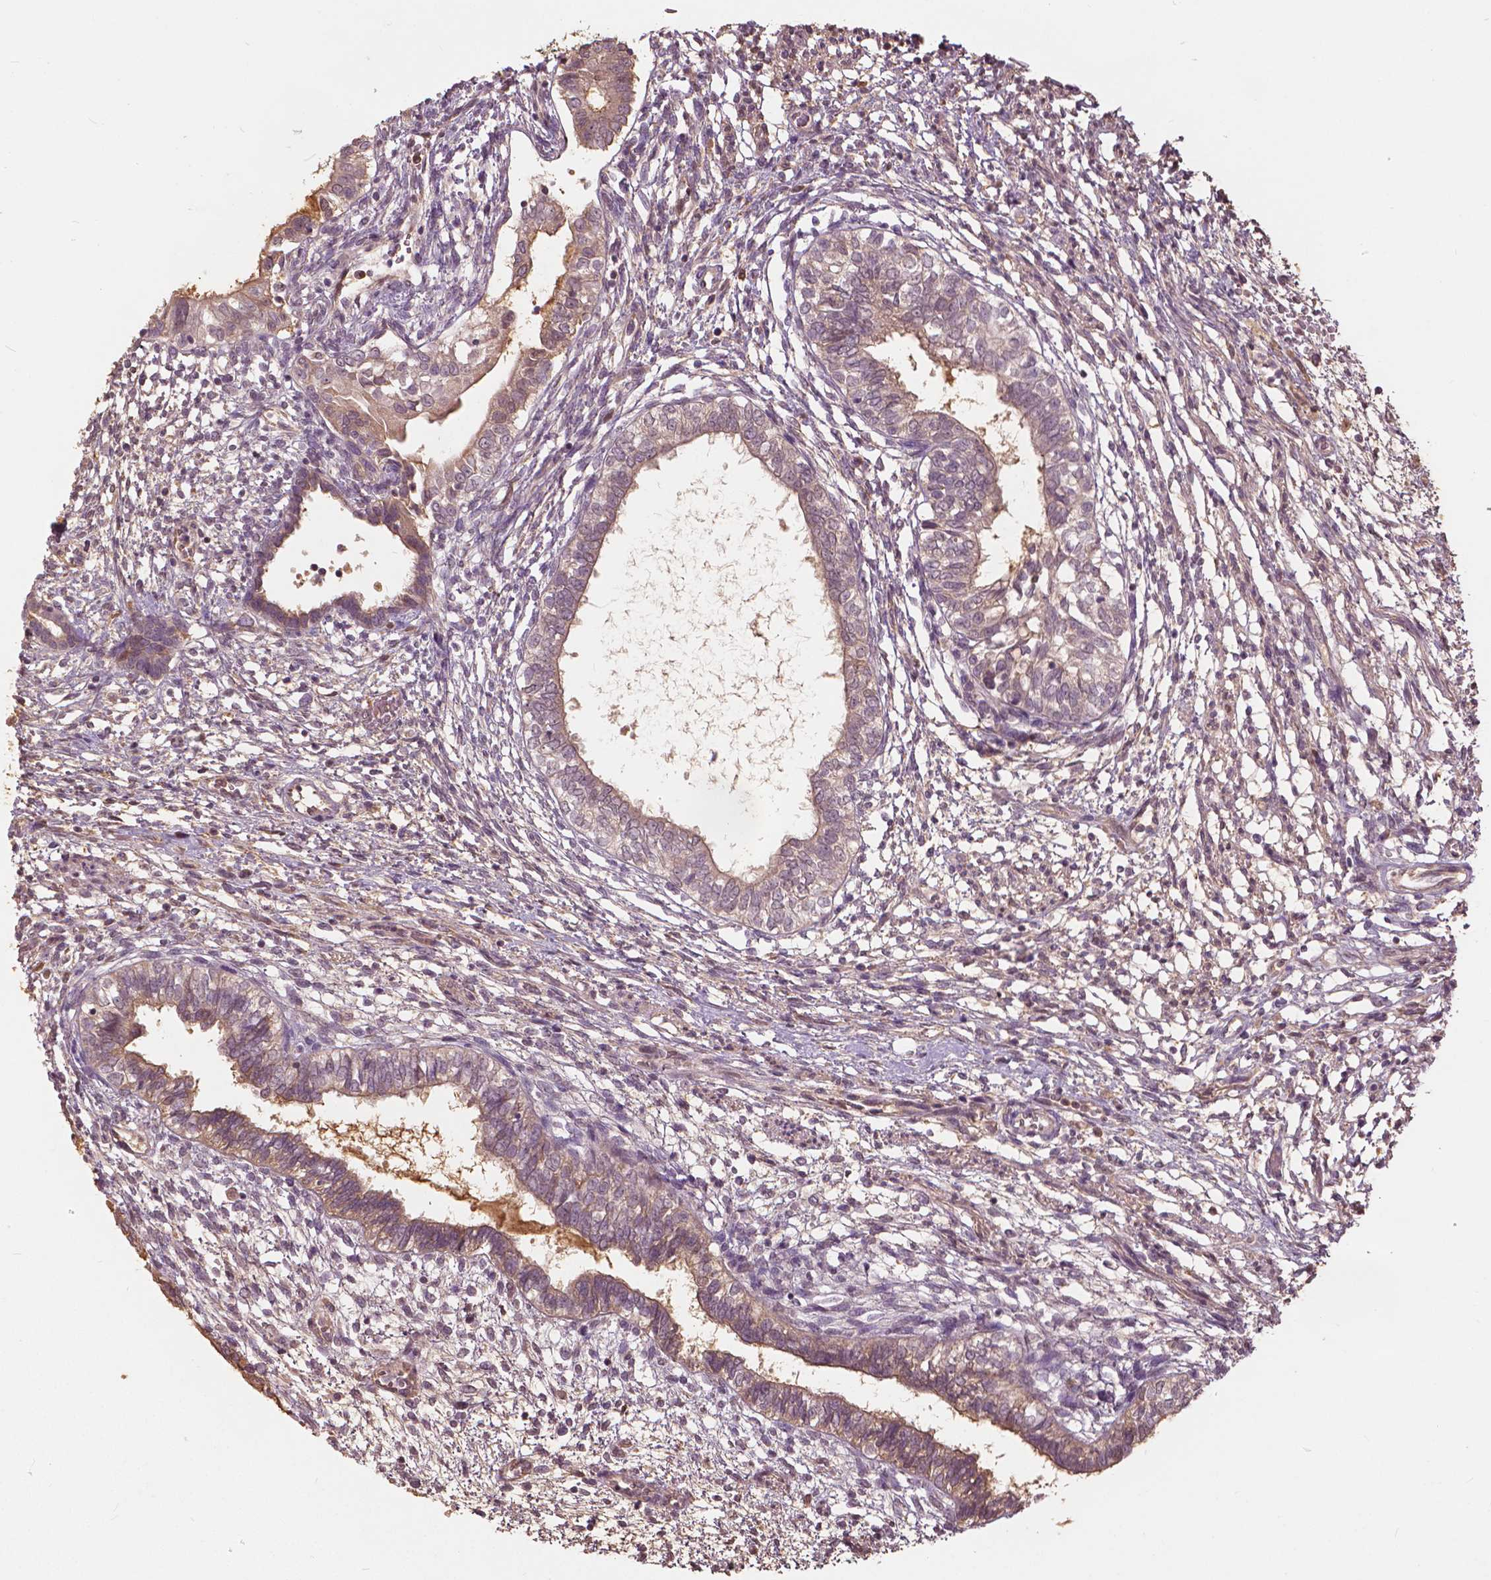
{"staining": {"intensity": "weak", "quantity": "25%-75%", "location": "cytoplasmic/membranous"}, "tissue": "testis cancer", "cell_type": "Tumor cells", "image_type": "cancer", "snomed": [{"axis": "morphology", "description": "Carcinoma, Embryonal, NOS"}, {"axis": "topography", "description": "Testis"}], "caption": "Immunohistochemistry micrograph of neoplastic tissue: embryonal carcinoma (testis) stained using immunohistochemistry demonstrates low levels of weak protein expression localized specifically in the cytoplasmic/membranous of tumor cells, appearing as a cytoplasmic/membranous brown color.", "gene": "ANGPTL4", "patient": {"sex": "male", "age": 37}}